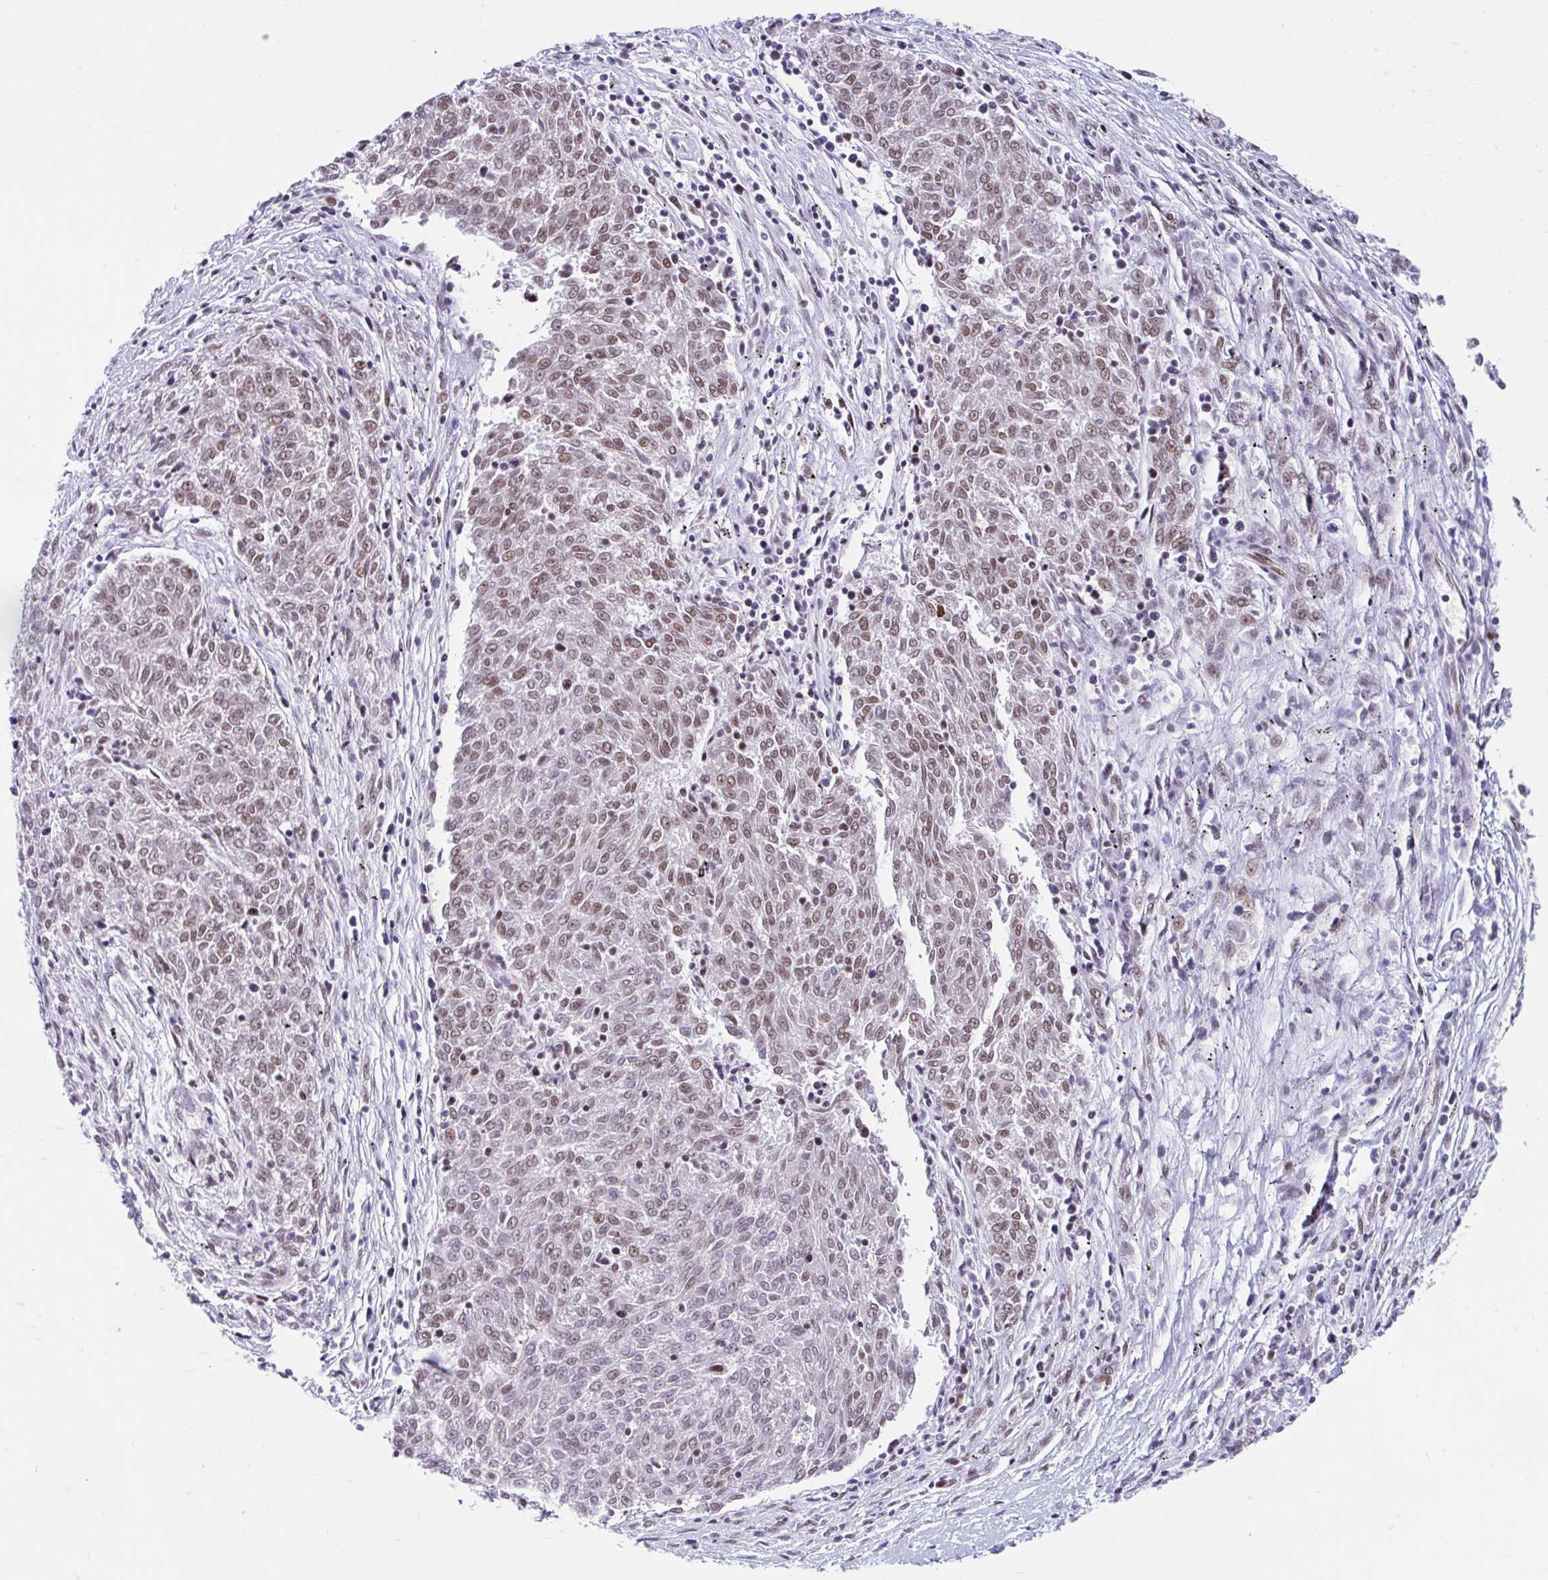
{"staining": {"intensity": "weak", "quantity": ">75%", "location": "nuclear"}, "tissue": "melanoma", "cell_type": "Tumor cells", "image_type": "cancer", "snomed": [{"axis": "morphology", "description": "Malignant melanoma, NOS"}, {"axis": "topography", "description": "Skin"}], "caption": "Protein expression analysis of human malignant melanoma reveals weak nuclear positivity in about >75% of tumor cells. Ihc stains the protein in brown and the nuclei are stained blue.", "gene": "KHDRBS1", "patient": {"sex": "female", "age": 72}}